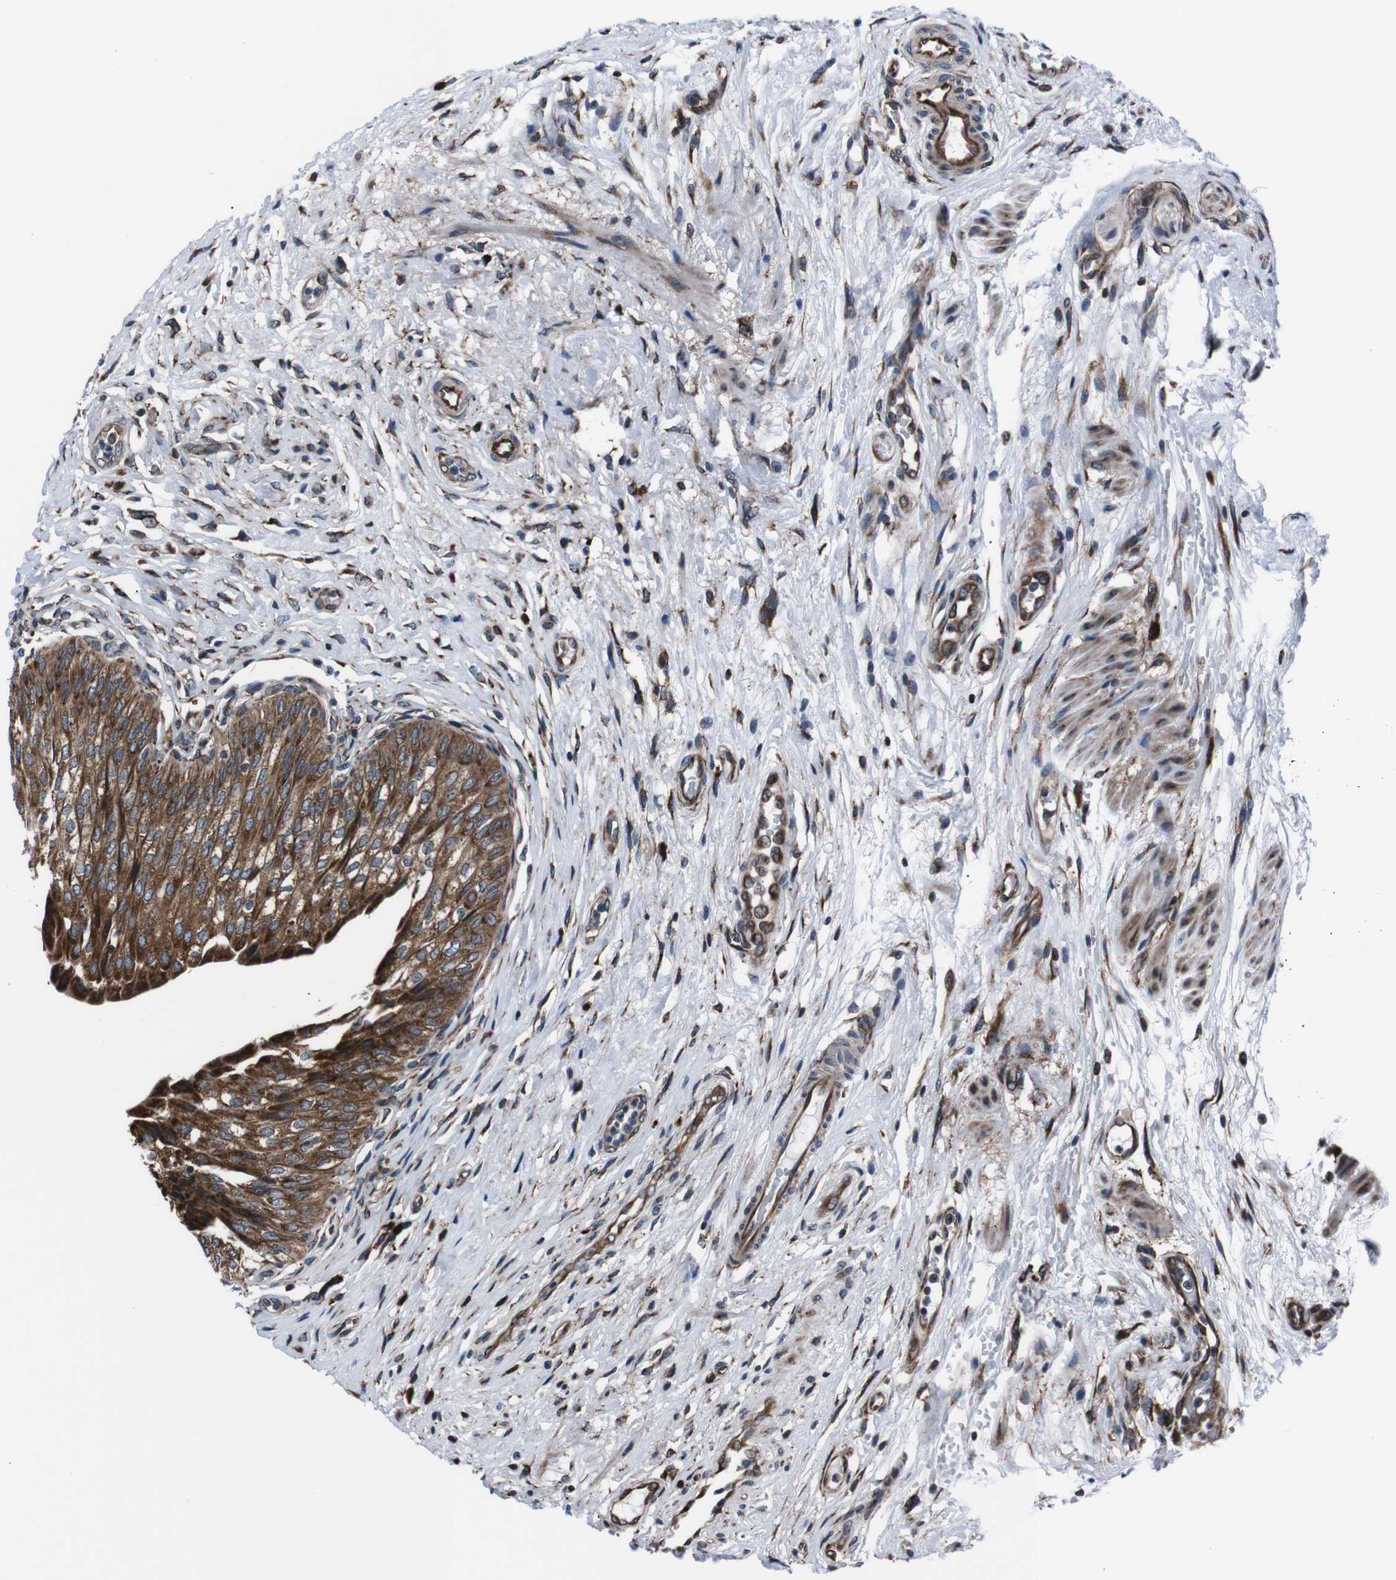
{"staining": {"intensity": "strong", "quantity": ">75%", "location": "cytoplasmic/membranous"}, "tissue": "urinary bladder", "cell_type": "Urothelial cells", "image_type": "normal", "snomed": [{"axis": "morphology", "description": "Normal tissue, NOS"}, {"axis": "topography", "description": "Urinary bladder"}], "caption": "IHC of unremarkable human urinary bladder shows high levels of strong cytoplasmic/membranous positivity in about >75% of urothelial cells.", "gene": "EIF4A2", "patient": {"sex": "male", "age": 46}}